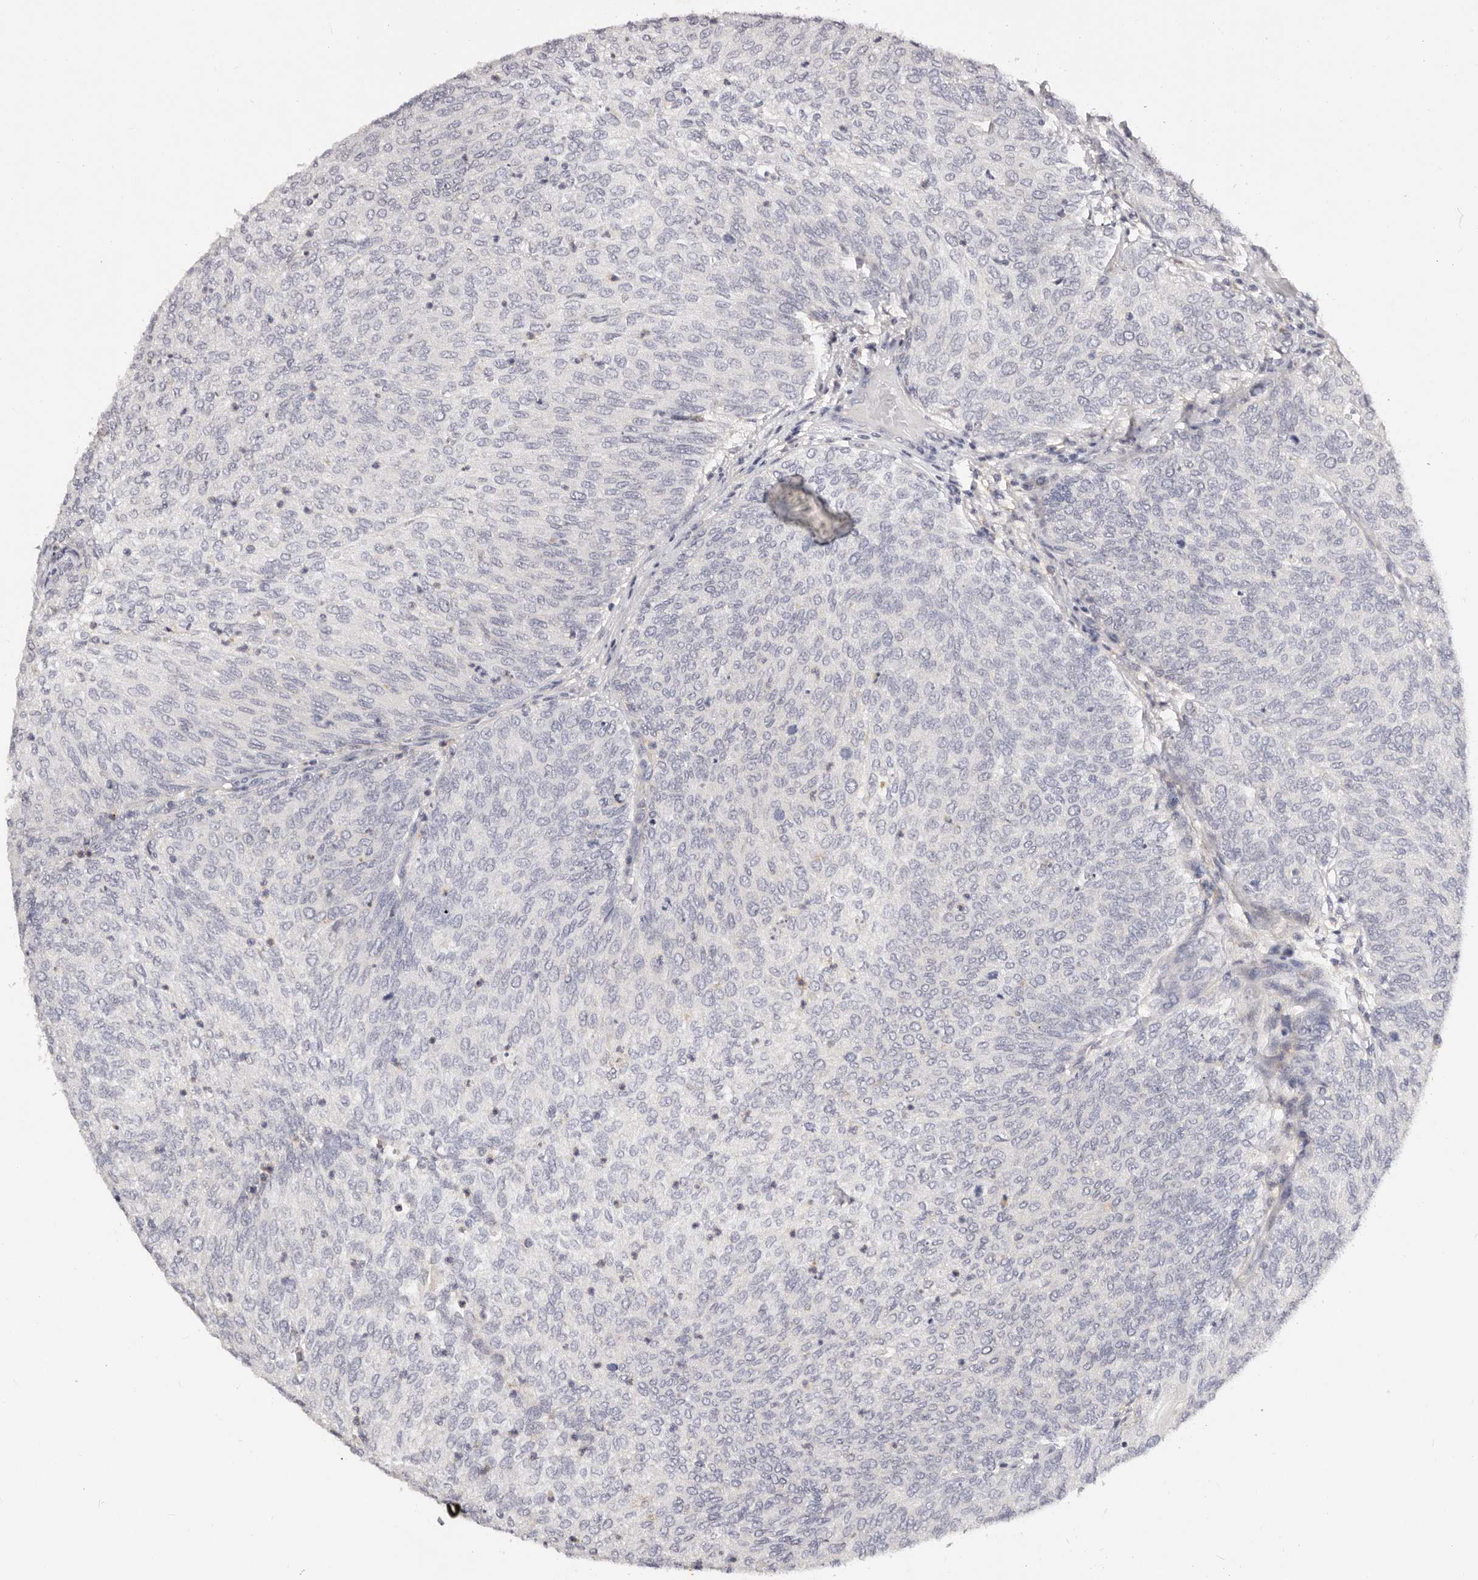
{"staining": {"intensity": "negative", "quantity": "none", "location": "none"}, "tissue": "urothelial cancer", "cell_type": "Tumor cells", "image_type": "cancer", "snomed": [{"axis": "morphology", "description": "Urothelial carcinoma, Low grade"}, {"axis": "topography", "description": "Urinary bladder"}], "caption": "Tumor cells are negative for protein expression in human low-grade urothelial carcinoma. (Brightfield microscopy of DAB (3,3'-diaminobenzidine) immunohistochemistry at high magnification).", "gene": "MRPS33", "patient": {"sex": "female", "age": 79}}